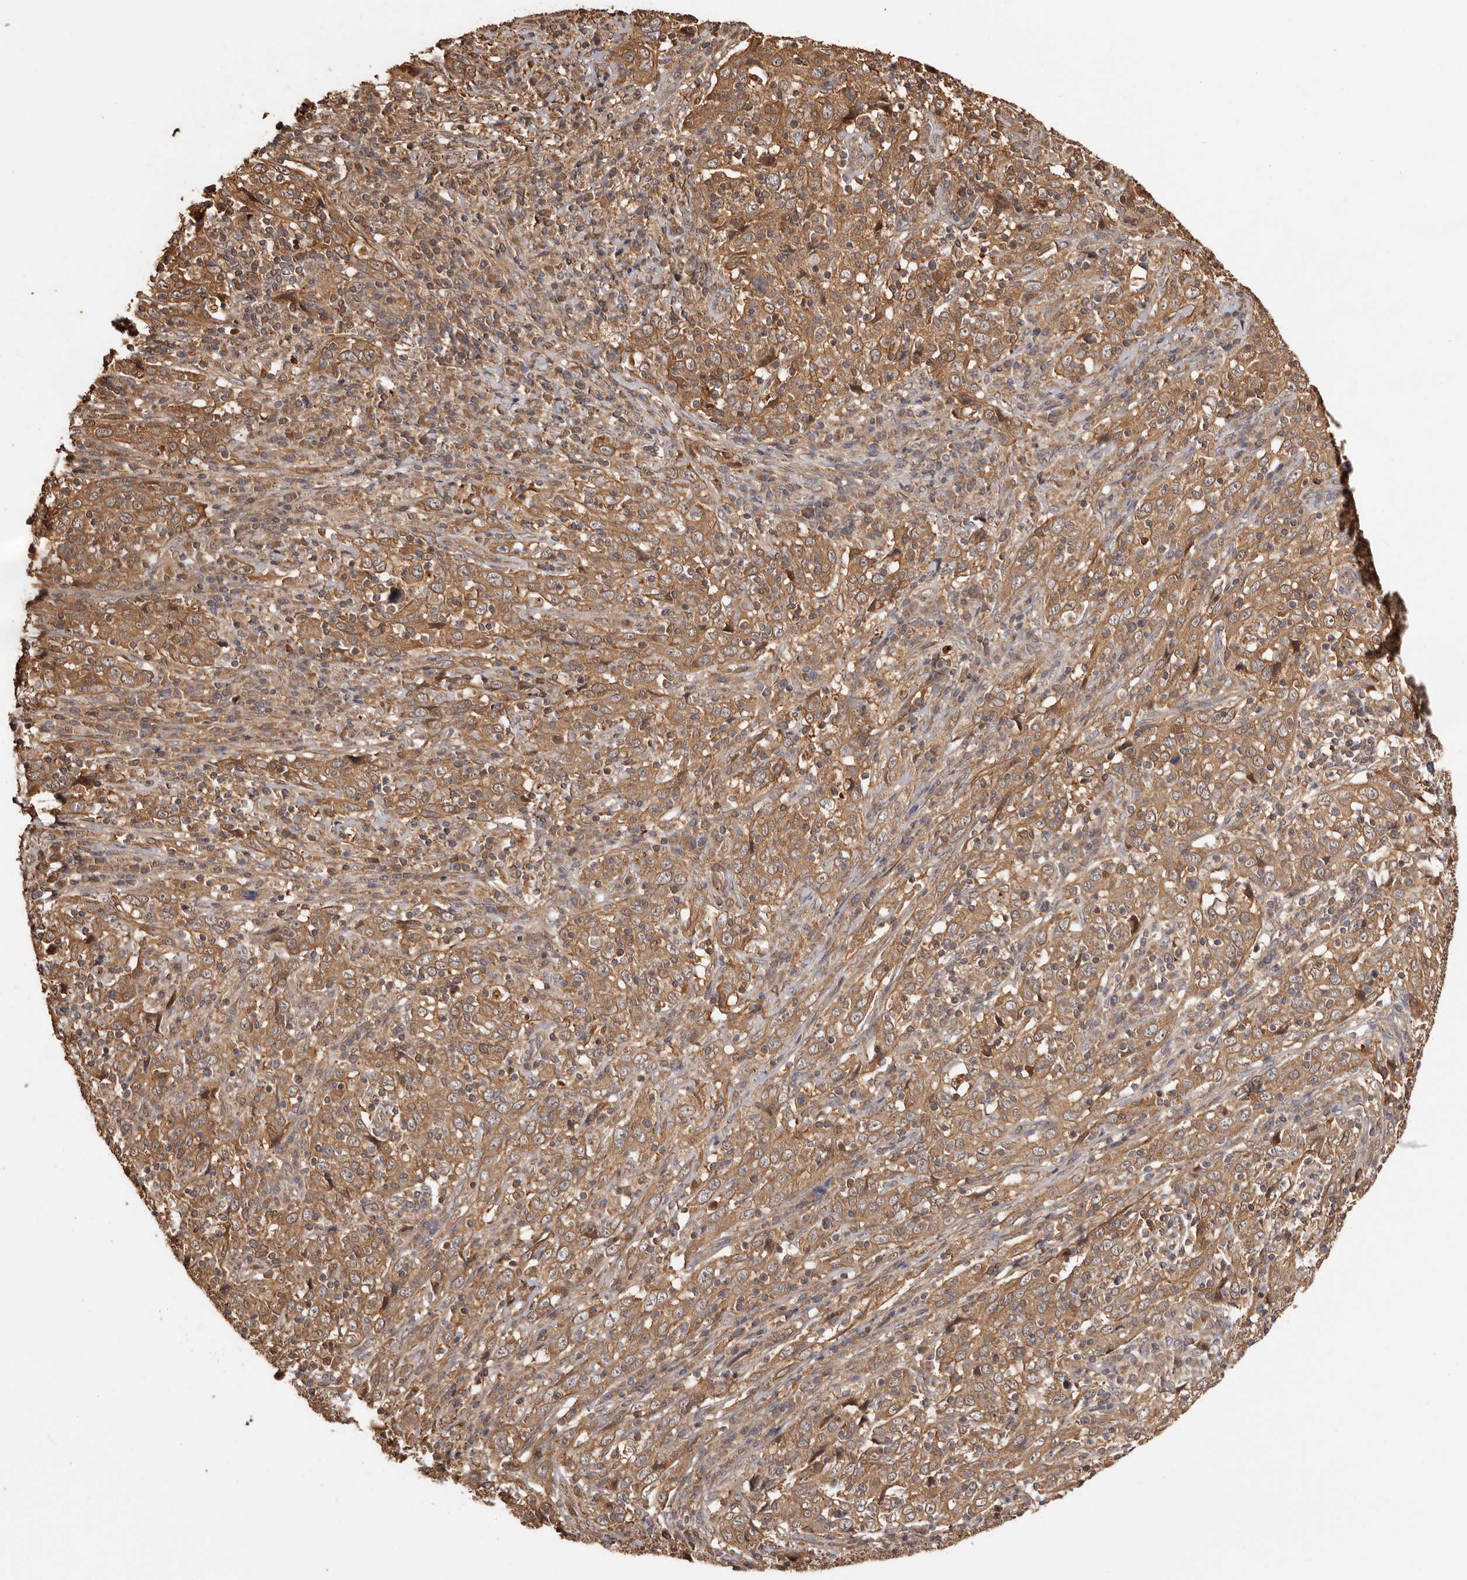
{"staining": {"intensity": "moderate", "quantity": ">75%", "location": "cytoplasmic/membranous"}, "tissue": "cervical cancer", "cell_type": "Tumor cells", "image_type": "cancer", "snomed": [{"axis": "morphology", "description": "Squamous cell carcinoma, NOS"}, {"axis": "topography", "description": "Cervix"}], "caption": "Immunohistochemistry (IHC) histopathology image of cervical cancer stained for a protein (brown), which demonstrates medium levels of moderate cytoplasmic/membranous positivity in approximately >75% of tumor cells.", "gene": "COQ8B", "patient": {"sex": "female", "age": 46}}